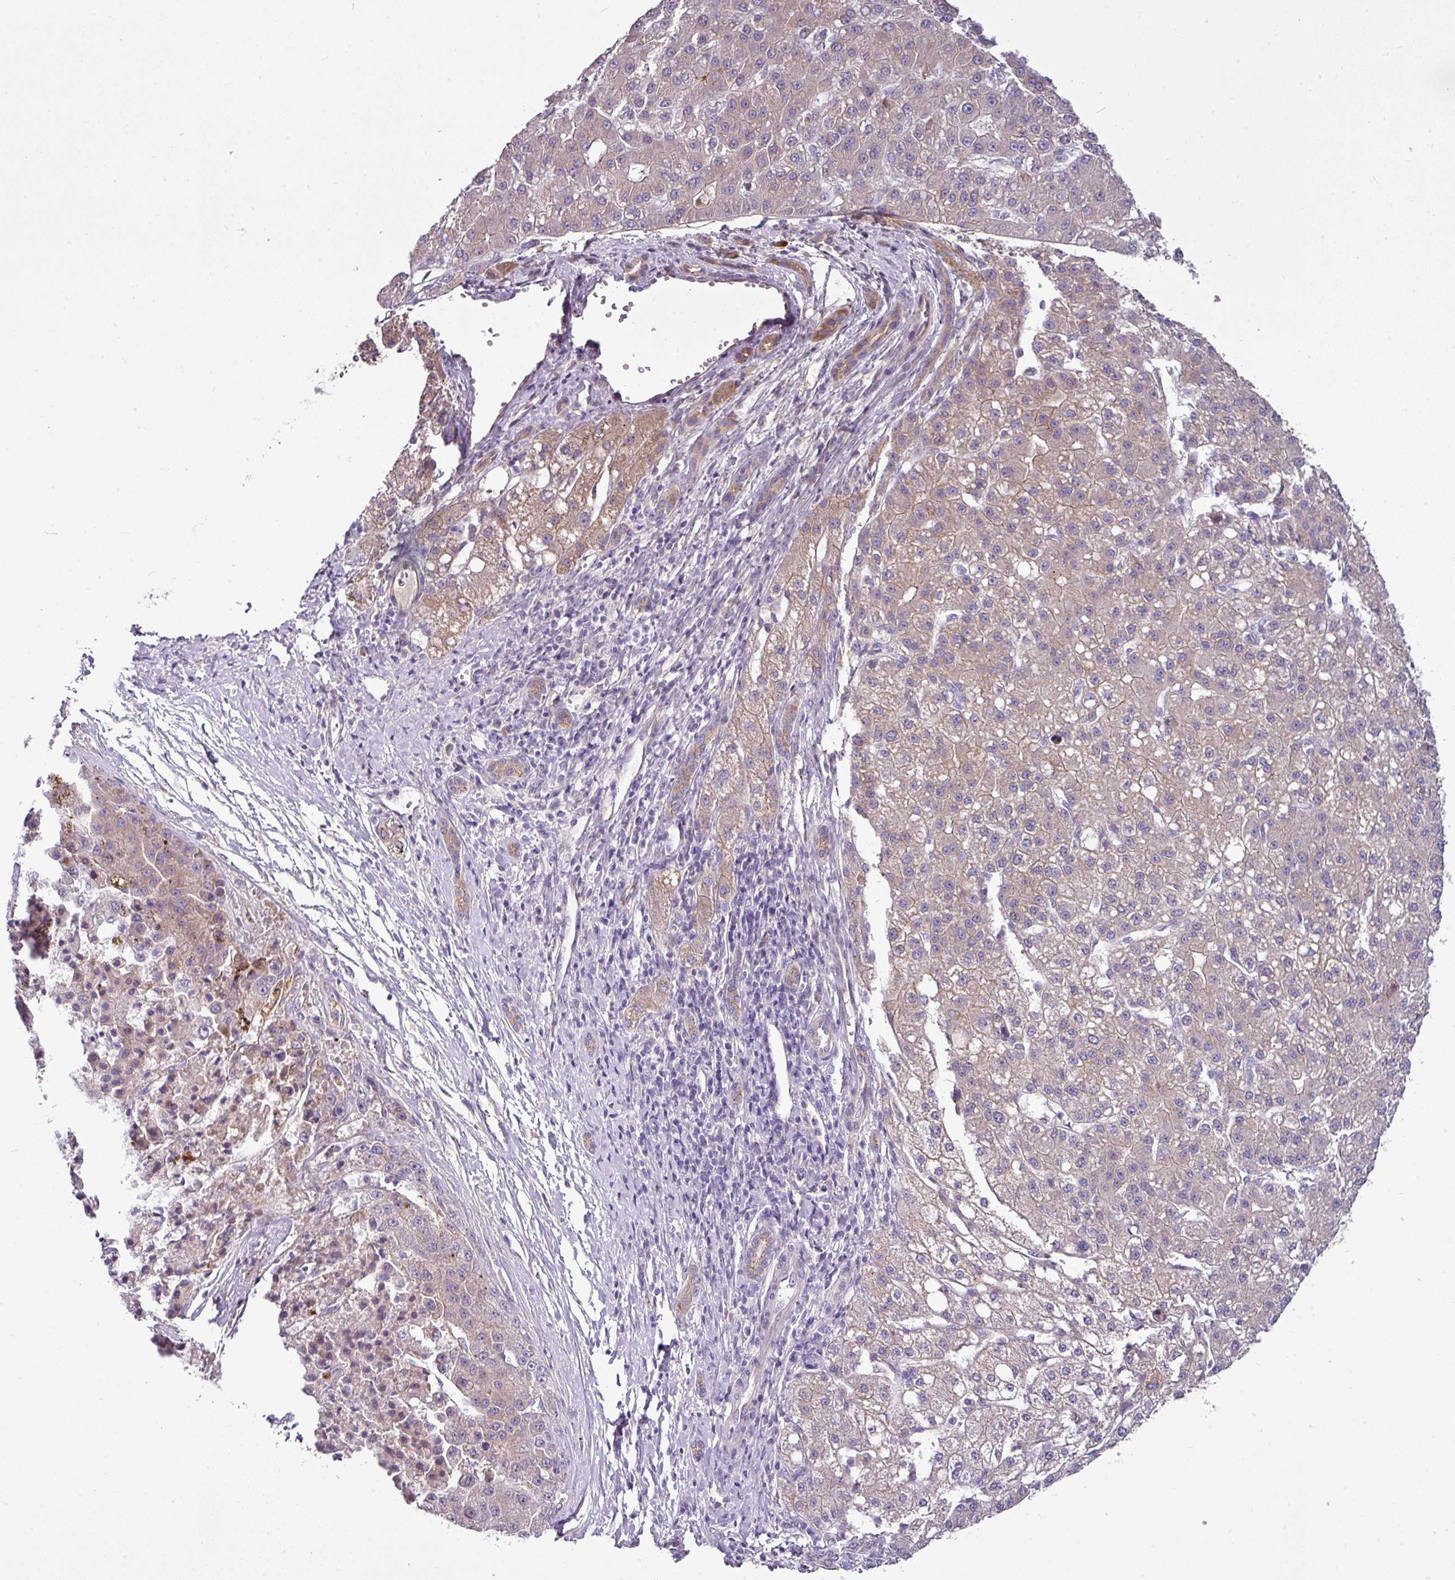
{"staining": {"intensity": "moderate", "quantity": "<25%", "location": "cytoplasmic/membranous"}, "tissue": "liver cancer", "cell_type": "Tumor cells", "image_type": "cancer", "snomed": [{"axis": "morphology", "description": "Carcinoma, Hepatocellular, NOS"}, {"axis": "topography", "description": "Liver"}], "caption": "Liver cancer was stained to show a protein in brown. There is low levels of moderate cytoplasmic/membranous positivity in about <25% of tumor cells.", "gene": "GAN", "patient": {"sex": "male", "age": 67}}